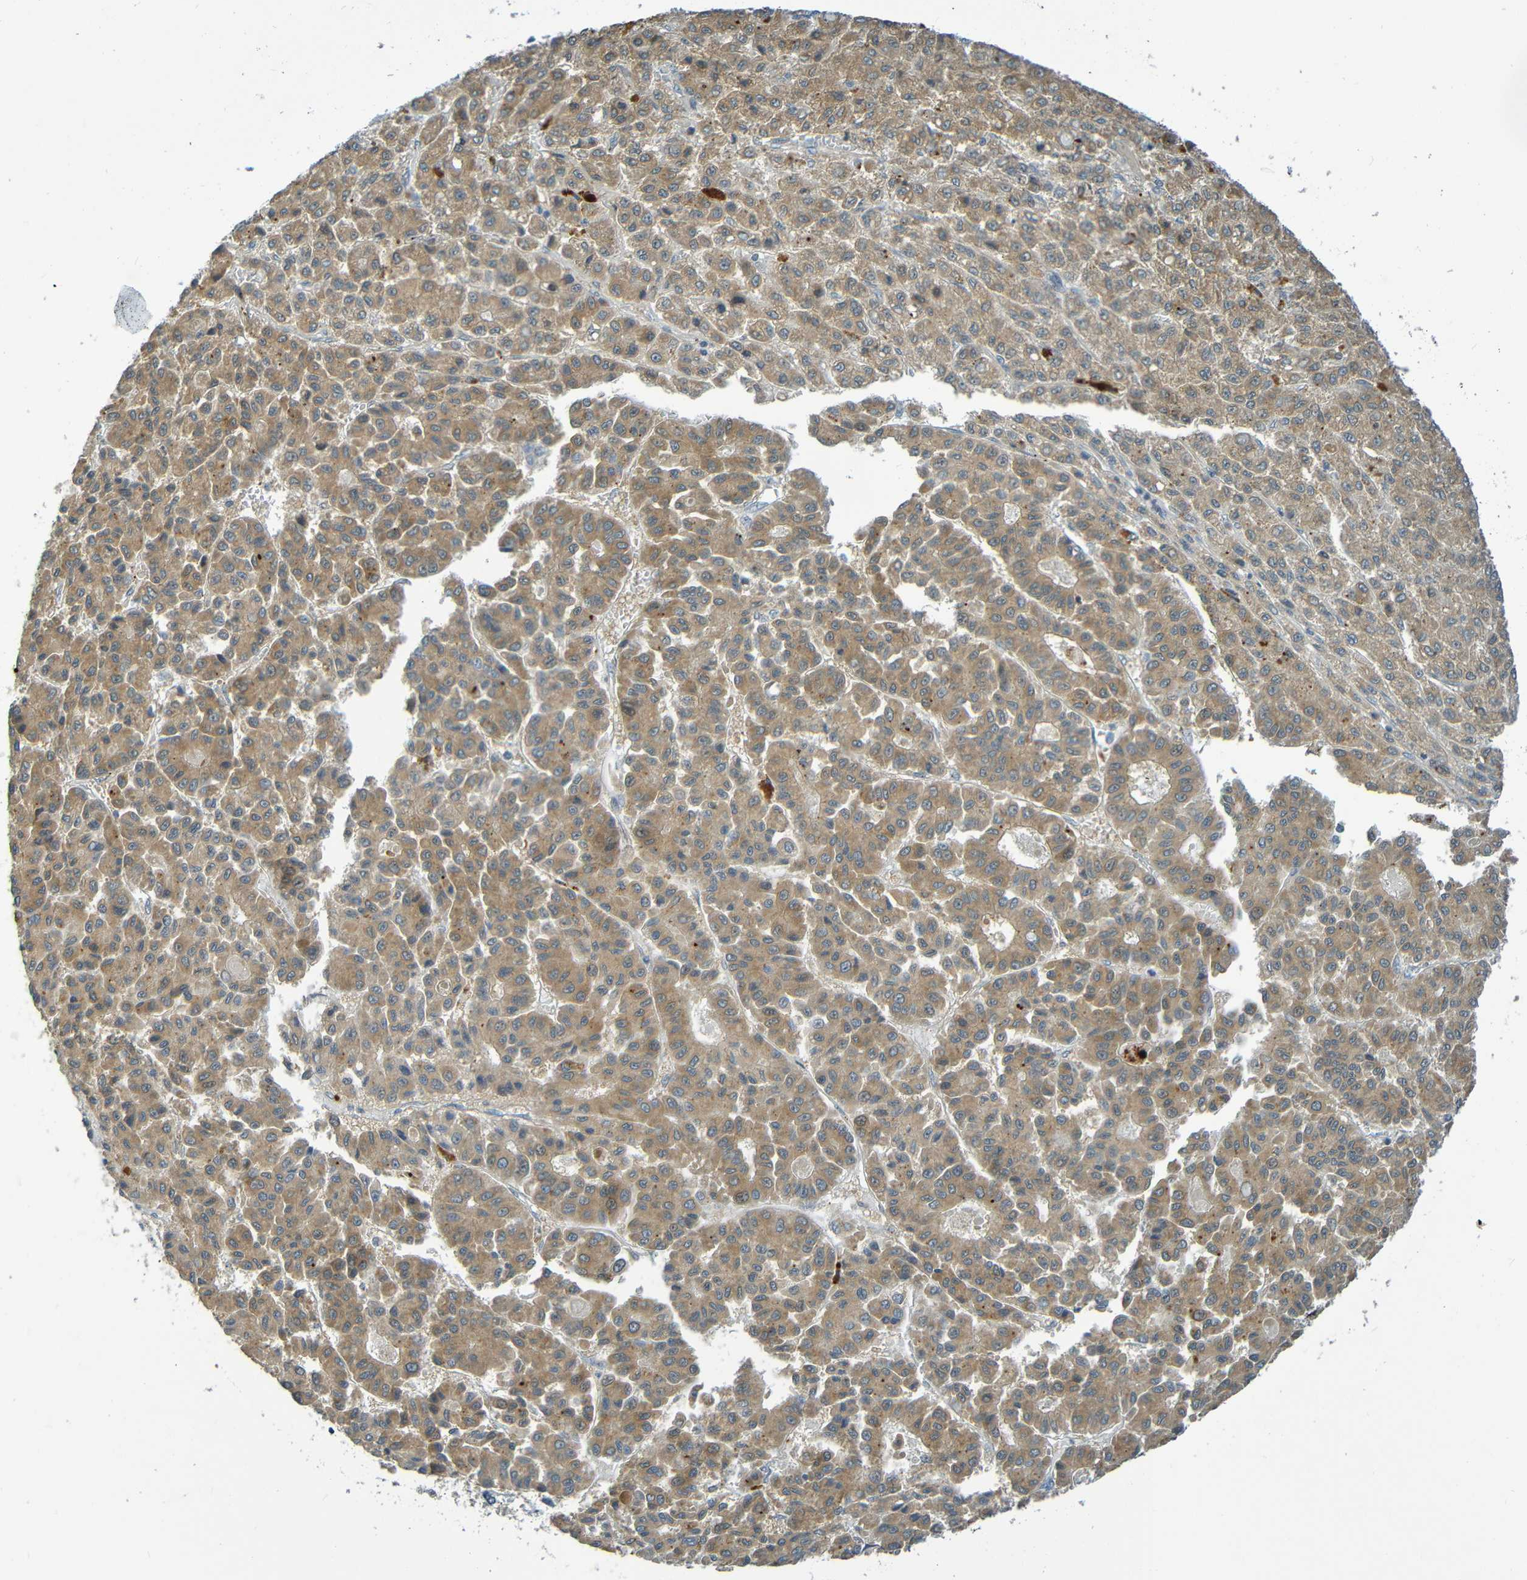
{"staining": {"intensity": "moderate", "quantity": ">75%", "location": "cytoplasmic/membranous"}, "tissue": "liver cancer", "cell_type": "Tumor cells", "image_type": "cancer", "snomed": [{"axis": "morphology", "description": "Carcinoma, Hepatocellular, NOS"}, {"axis": "topography", "description": "Liver"}], "caption": "A brown stain shows moderate cytoplasmic/membranous expression of a protein in human hepatocellular carcinoma (liver) tumor cells.", "gene": "CYP4F2", "patient": {"sex": "male", "age": 70}}